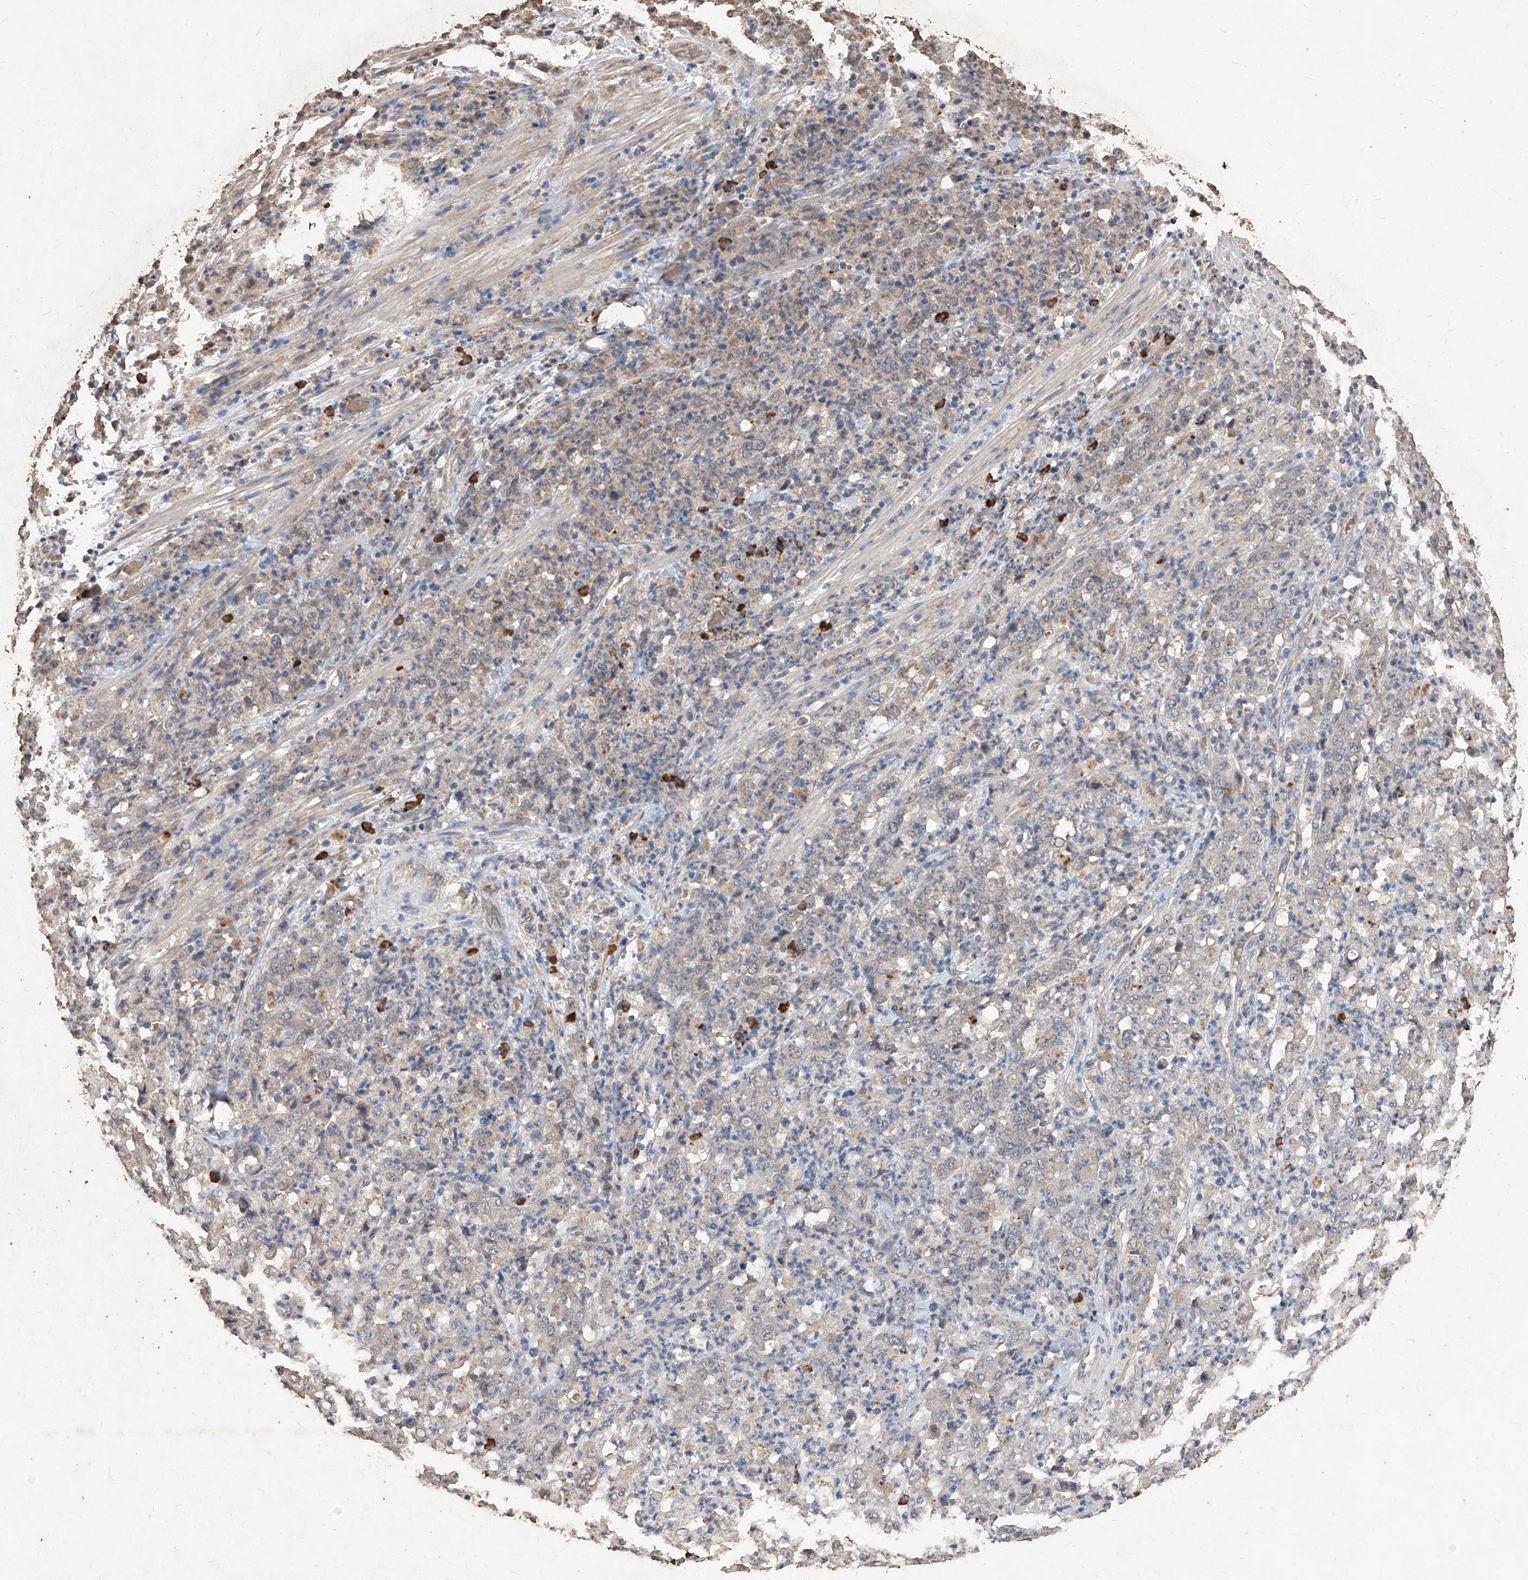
{"staining": {"intensity": "negative", "quantity": "none", "location": "none"}, "tissue": "stomach cancer", "cell_type": "Tumor cells", "image_type": "cancer", "snomed": [{"axis": "morphology", "description": "Adenocarcinoma, NOS"}, {"axis": "topography", "description": "Stomach, lower"}], "caption": "This is a micrograph of immunohistochemistry staining of stomach cancer, which shows no positivity in tumor cells. Brightfield microscopy of immunohistochemistry (IHC) stained with DAB (brown) and hematoxylin (blue), captured at high magnification.", "gene": "EML1", "patient": {"sex": "female", "age": 71}}